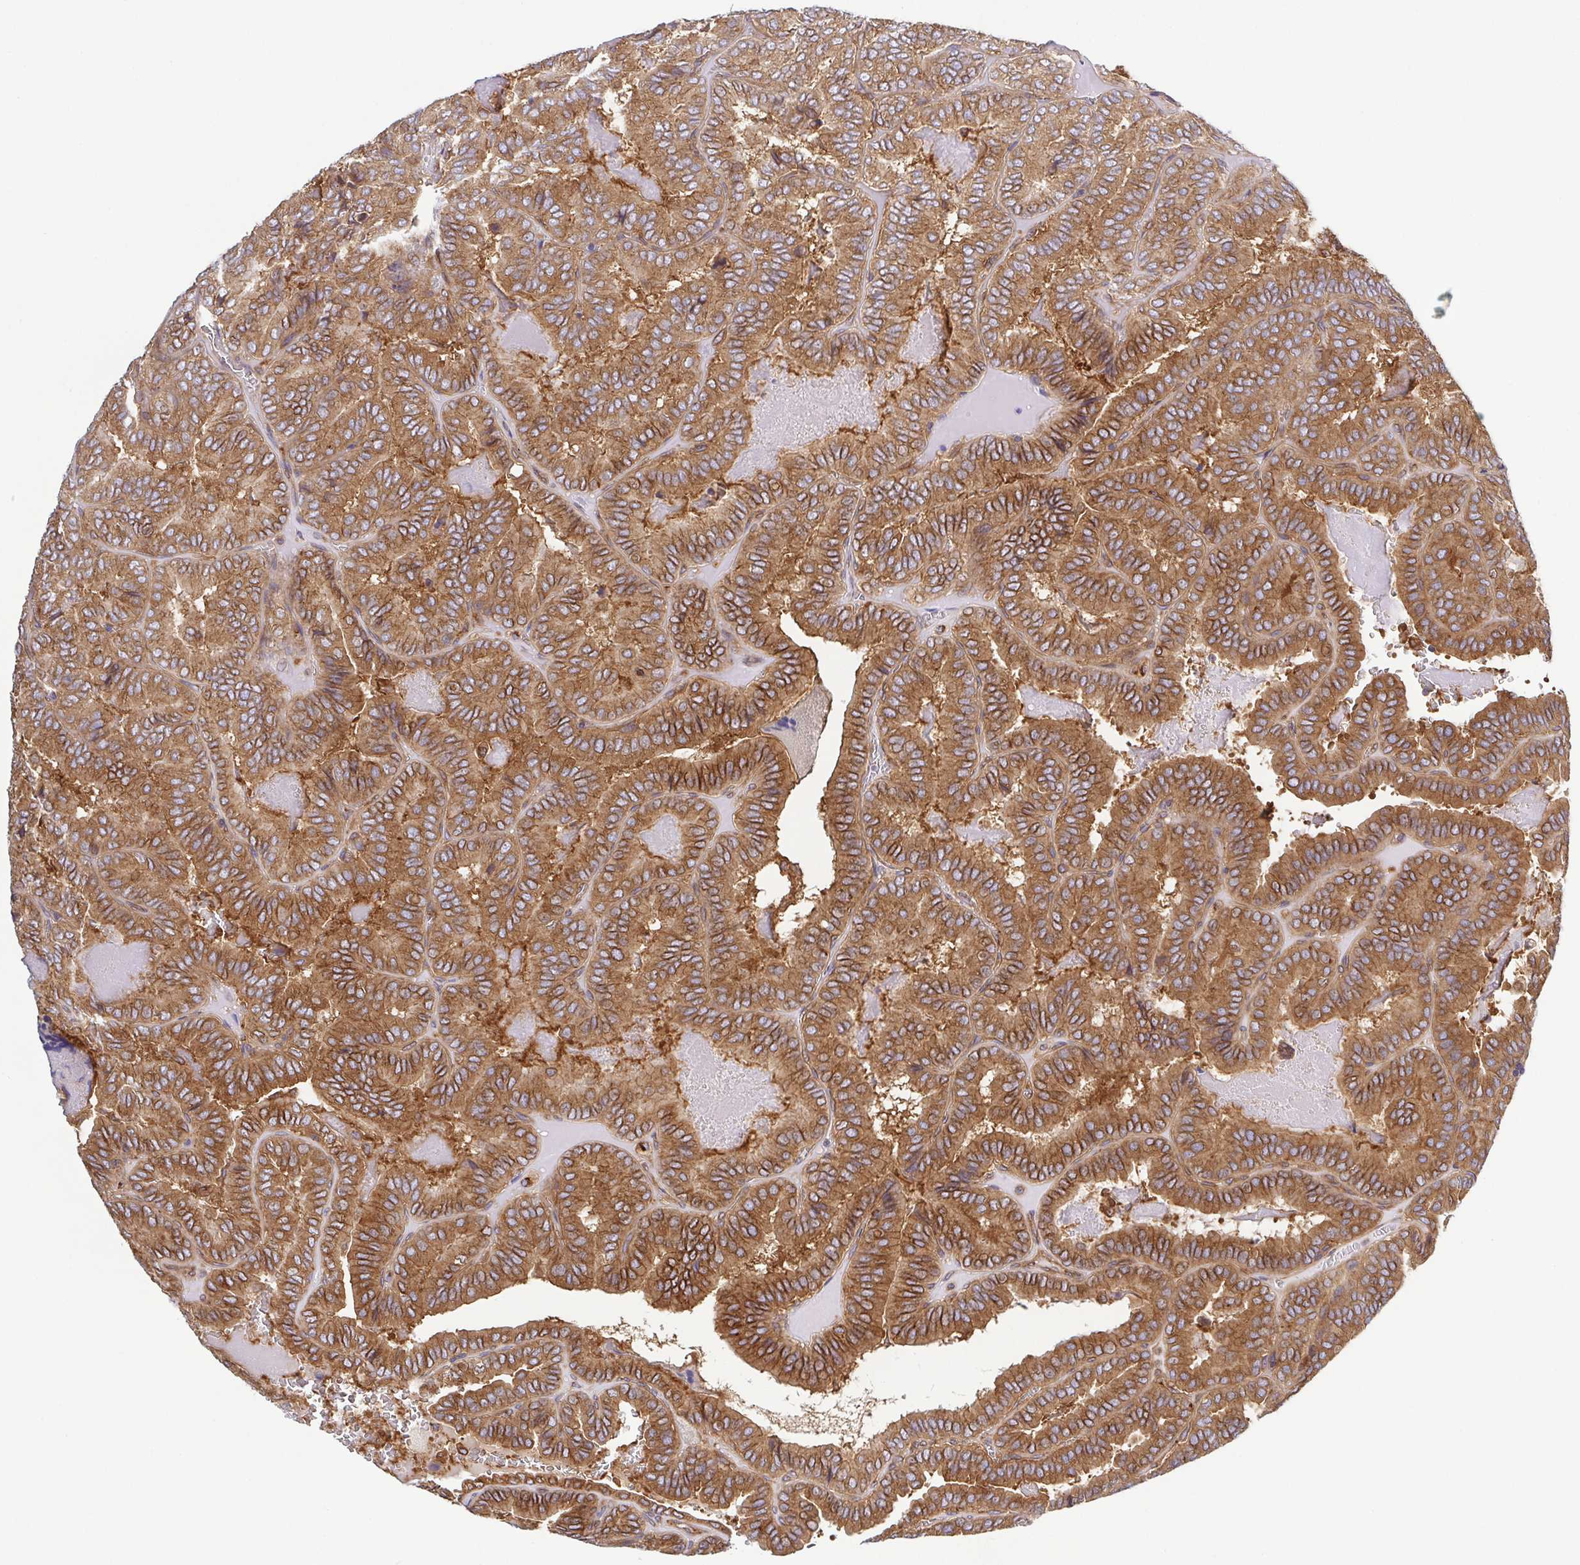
{"staining": {"intensity": "moderate", "quantity": ">75%", "location": "cytoplasmic/membranous"}, "tissue": "thyroid cancer", "cell_type": "Tumor cells", "image_type": "cancer", "snomed": [{"axis": "morphology", "description": "Papillary adenocarcinoma, NOS"}, {"axis": "topography", "description": "Thyroid gland"}], "caption": "Moderate cytoplasmic/membranous expression is present in approximately >75% of tumor cells in thyroid cancer. The protein of interest is stained brown, and the nuclei are stained in blue (DAB (3,3'-diaminobenzidine) IHC with brightfield microscopy, high magnification).", "gene": "KIF5B", "patient": {"sex": "female", "age": 75}}